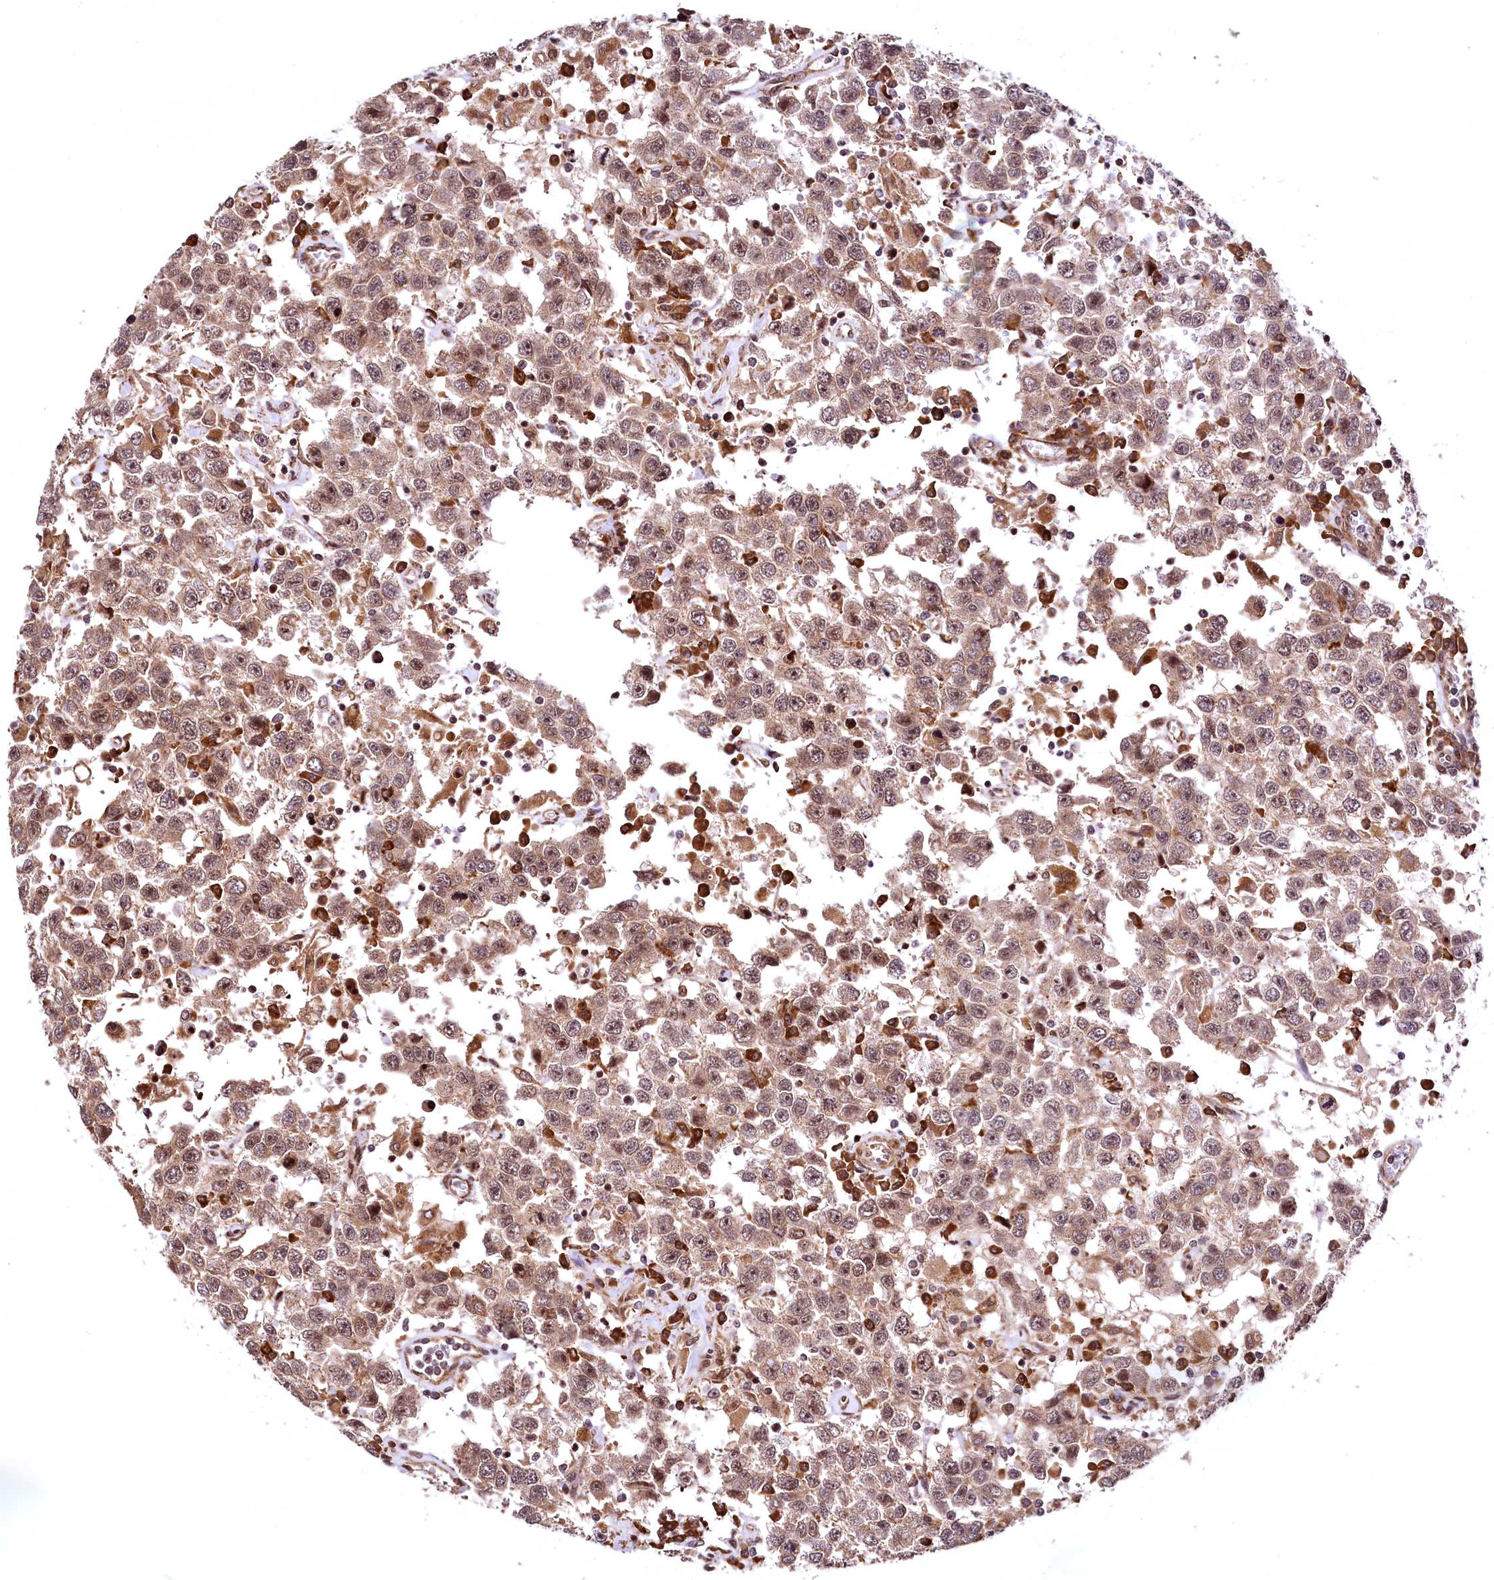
{"staining": {"intensity": "moderate", "quantity": ">75%", "location": "cytoplasmic/membranous,nuclear"}, "tissue": "testis cancer", "cell_type": "Tumor cells", "image_type": "cancer", "snomed": [{"axis": "morphology", "description": "Seminoma, NOS"}, {"axis": "topography", "description": "Testis"}], "caption": "Protein staining by IHC displays moderate cytoplasmic/membranous and nuclear staining in about >75% of tumor cells in testis seminoma.", "gene": "PDS5B", "patient": {"sex": "male", "age": 41}}